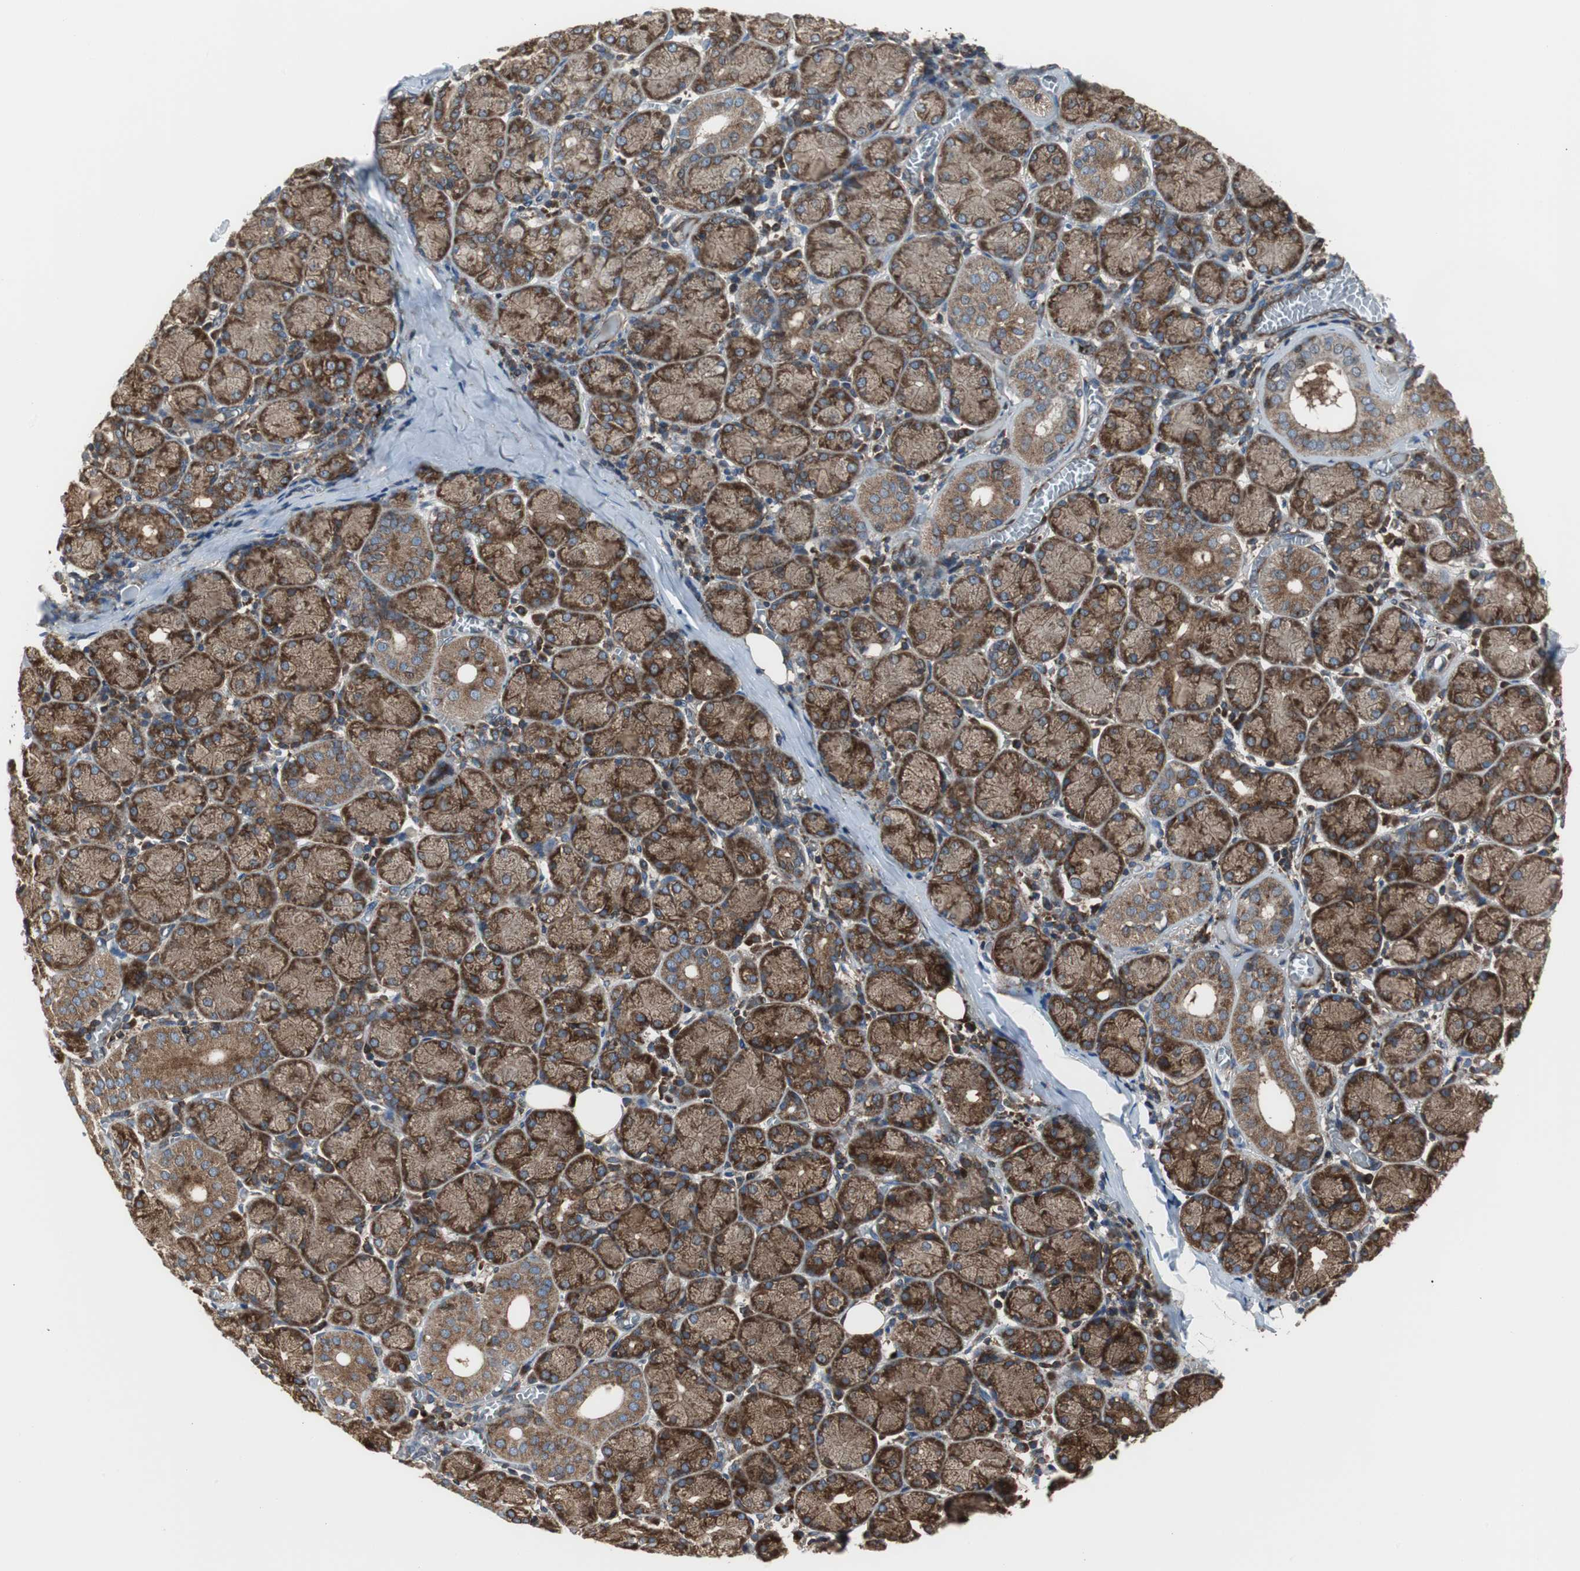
{"staining": {"intensity": "moderate", "quantity": "25%-75%", "location": "cytoplasmic/membranous"}, "tissue": "salivary gland", "cell_type": "Glandular cells", "image_type": "normal", "snomed": [{"axis": "morphology", "description": "Normal tissue, NOS"}, {"axis": "topography", "description": "Salivary gland"}], "caption": "The image demonstrates a brown stain indicating the presence of a protein in the cytoplasmic/membranous of glandular cells in salivary gland. The staining is performed using DAB (3,3'-diaminobenzidine) brown chromogen to label protein expression. The nuclei are counter-stained blue using hematoxylin.", "gene": "RELA", "patient": {"sex": "female", "age": 24}}